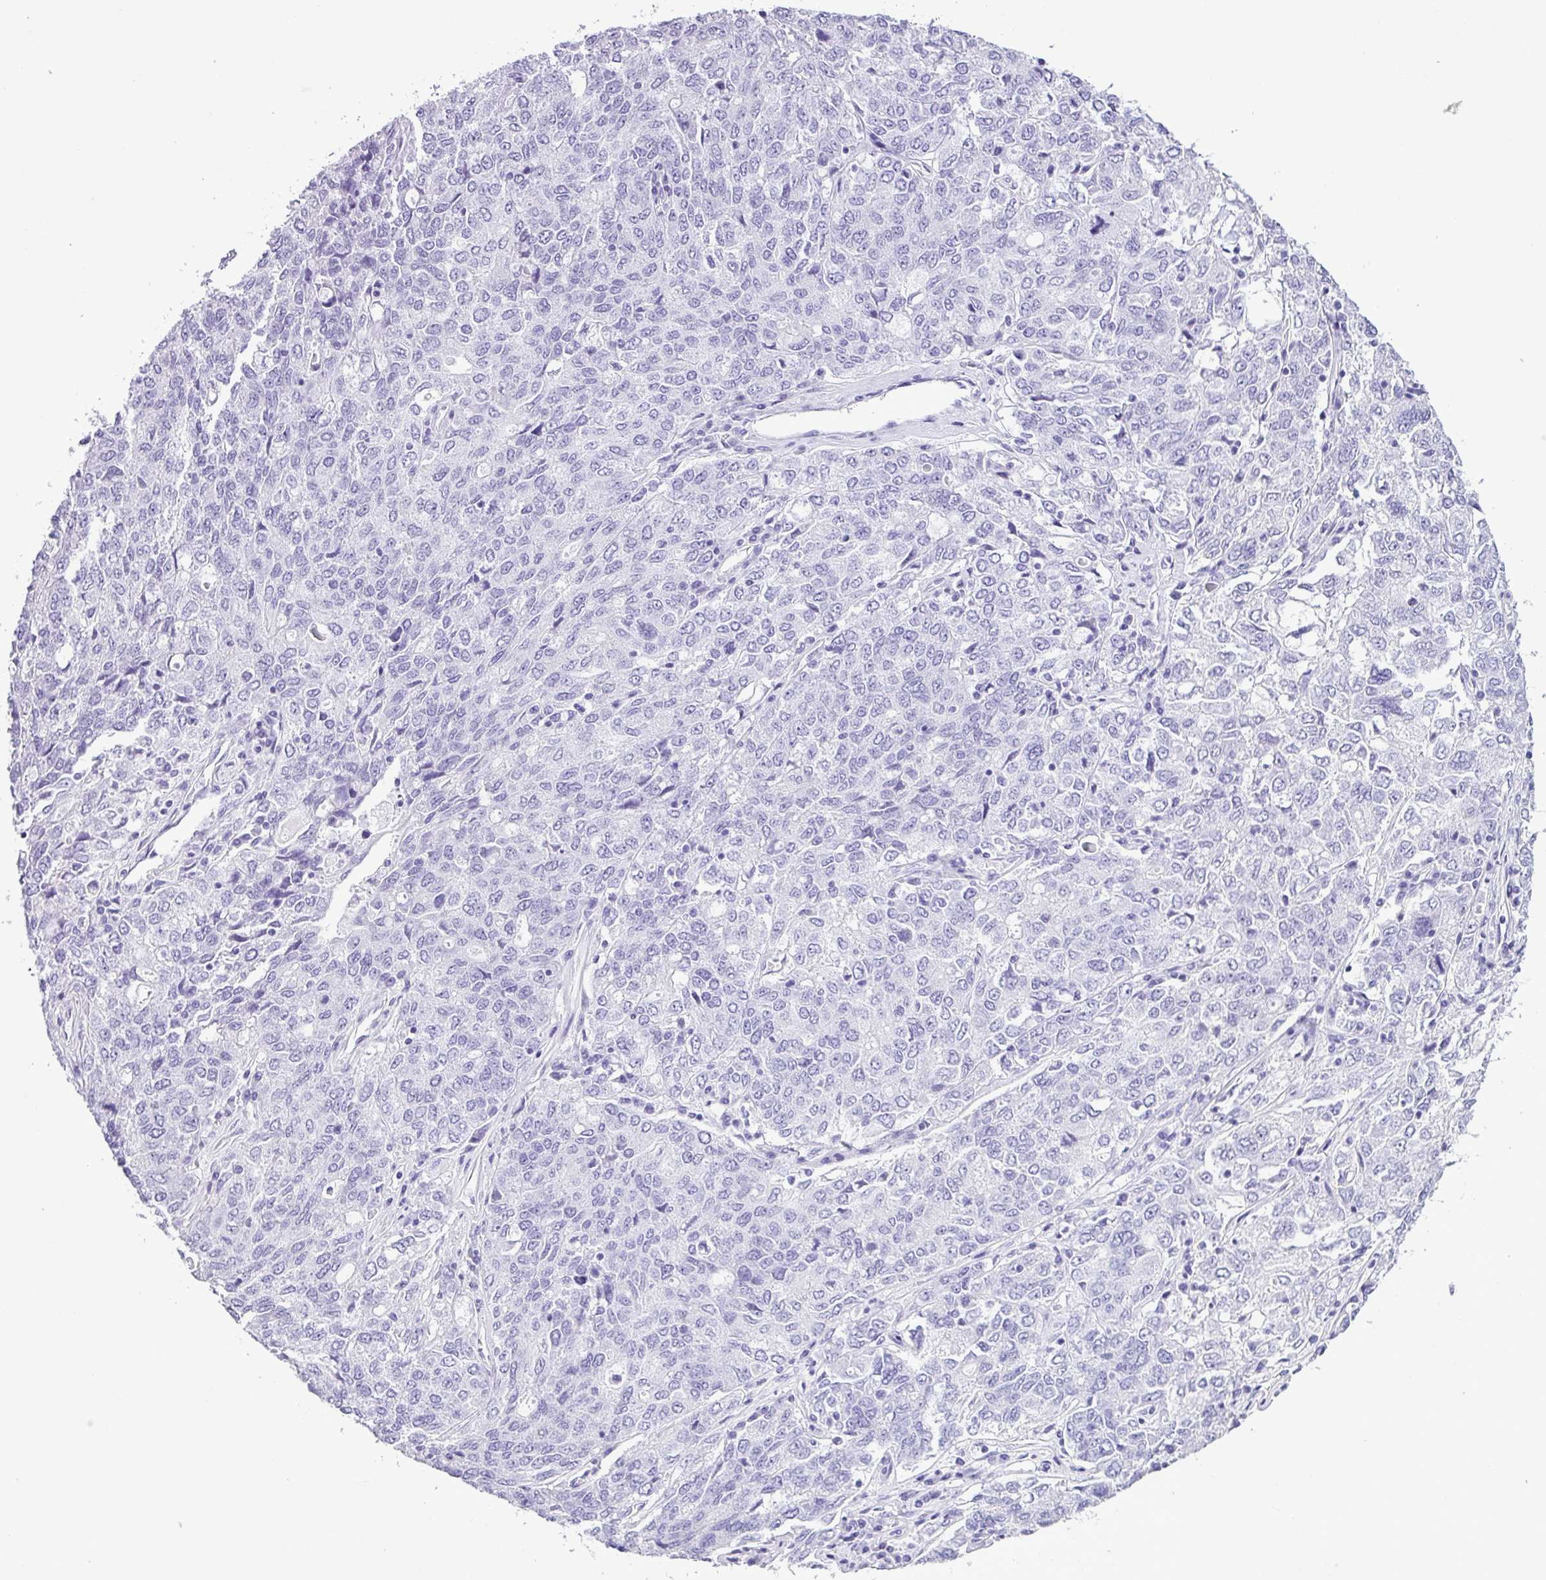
{"staining": {"intensity": "negative", "quantity": "none", "location": "none"}, "tissue": "ovarian cancer", "cell_type": "Tumor cells", "image_type": "cancer", "snomed": [{"axis": "morphology", "description": "Carcinoma, endometroid"}, {"axis": "topography", "description": "Ovary"}], "caption": "Protein analysis of ovarian endometroid carcinoma reveals no significant expression in tumor cells.", "gene": "IL17A", "patient": {"sex": "female", "age": 62}}